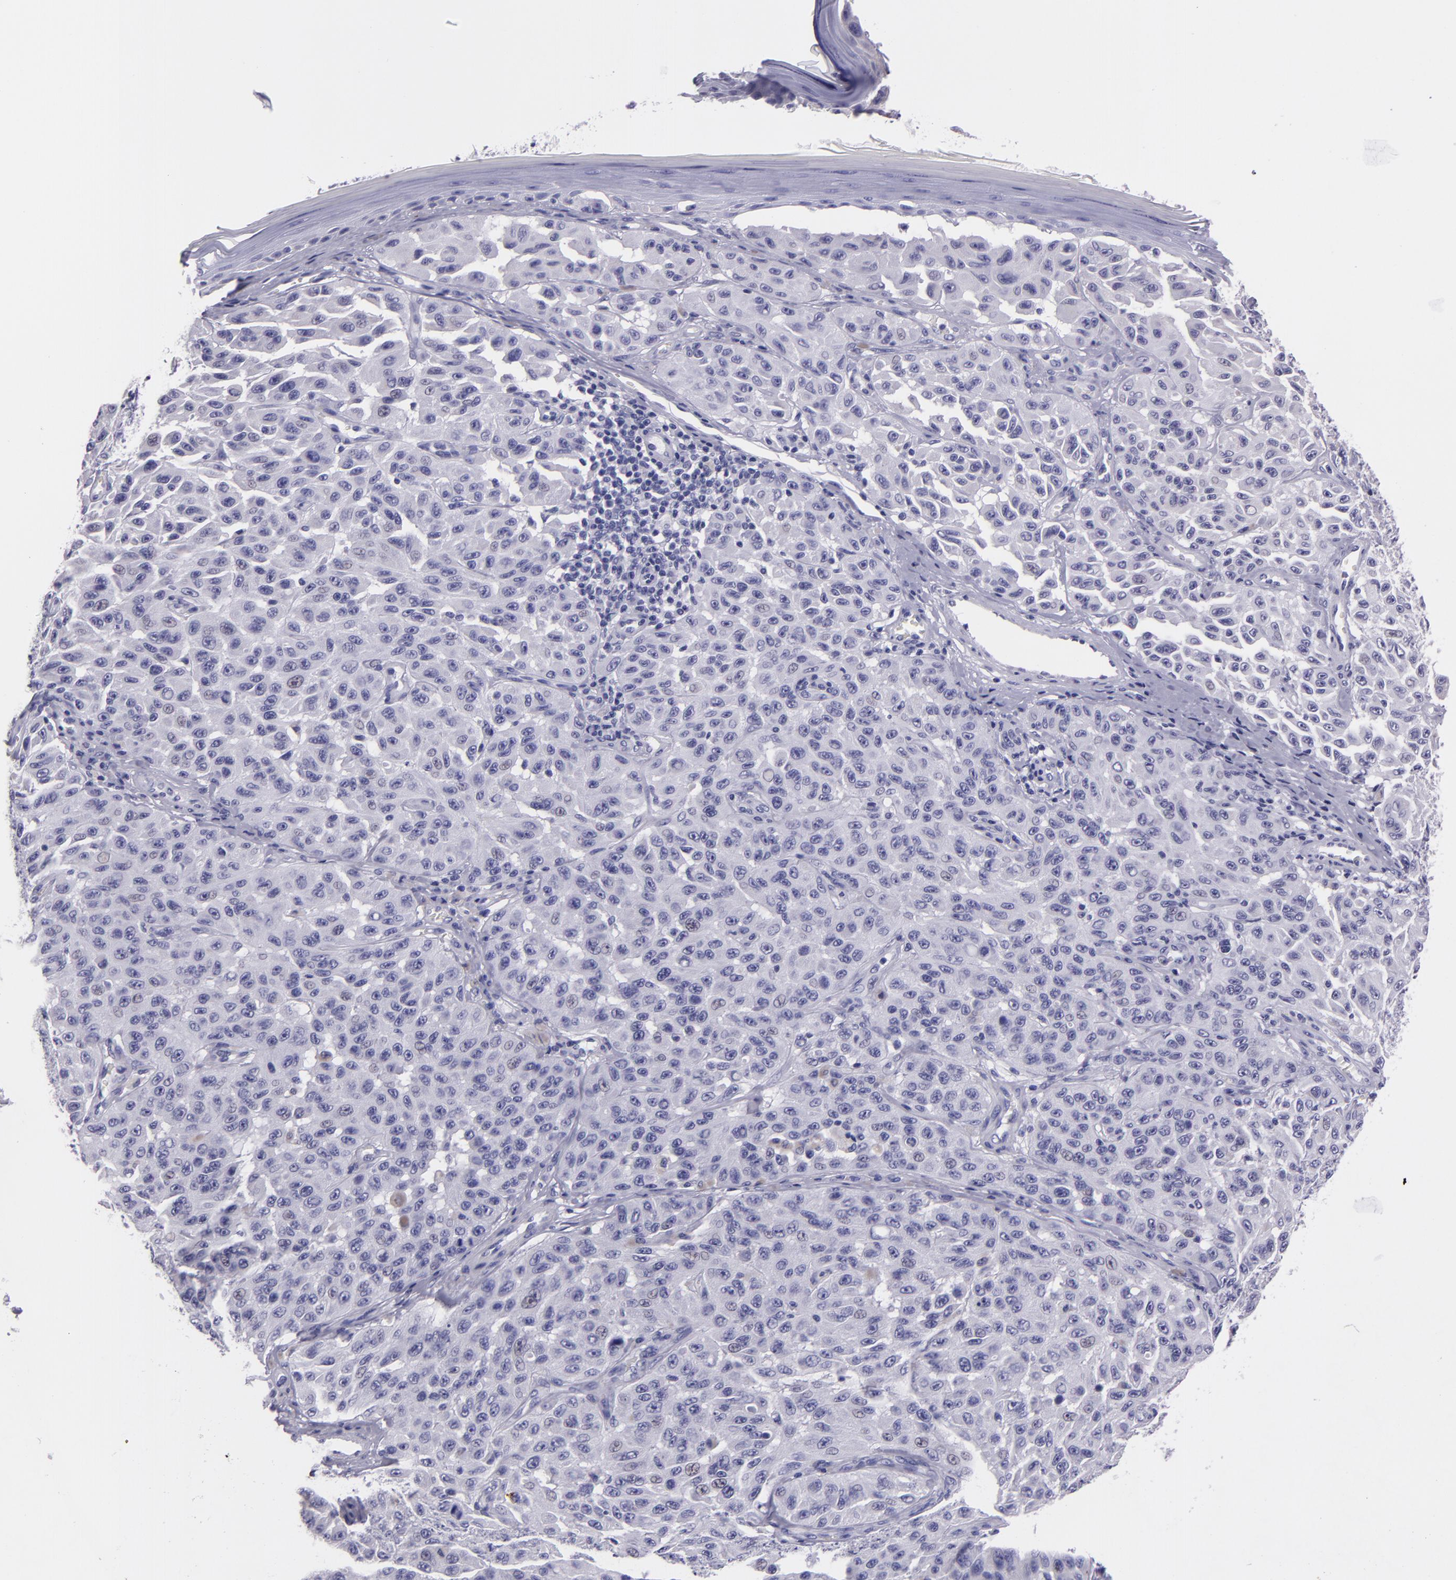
{"staining": {"intensity": "negative", "quantity": "none", "location": "none"}, "tissue": "melanoma", "cell_type": "Tumor cells", "image_type": "cancer", "snomed": [{"axis": "morphology", "description": "Malignant melanoma, NOS"}, {"axis": "topography", "description": "Skin"}], "caption": "Image shows no protein positivity in tumor cells of malignant melanoma tissue.", "gene": "MUC5AC", "patient": {"sex": "male", "age": 30}}